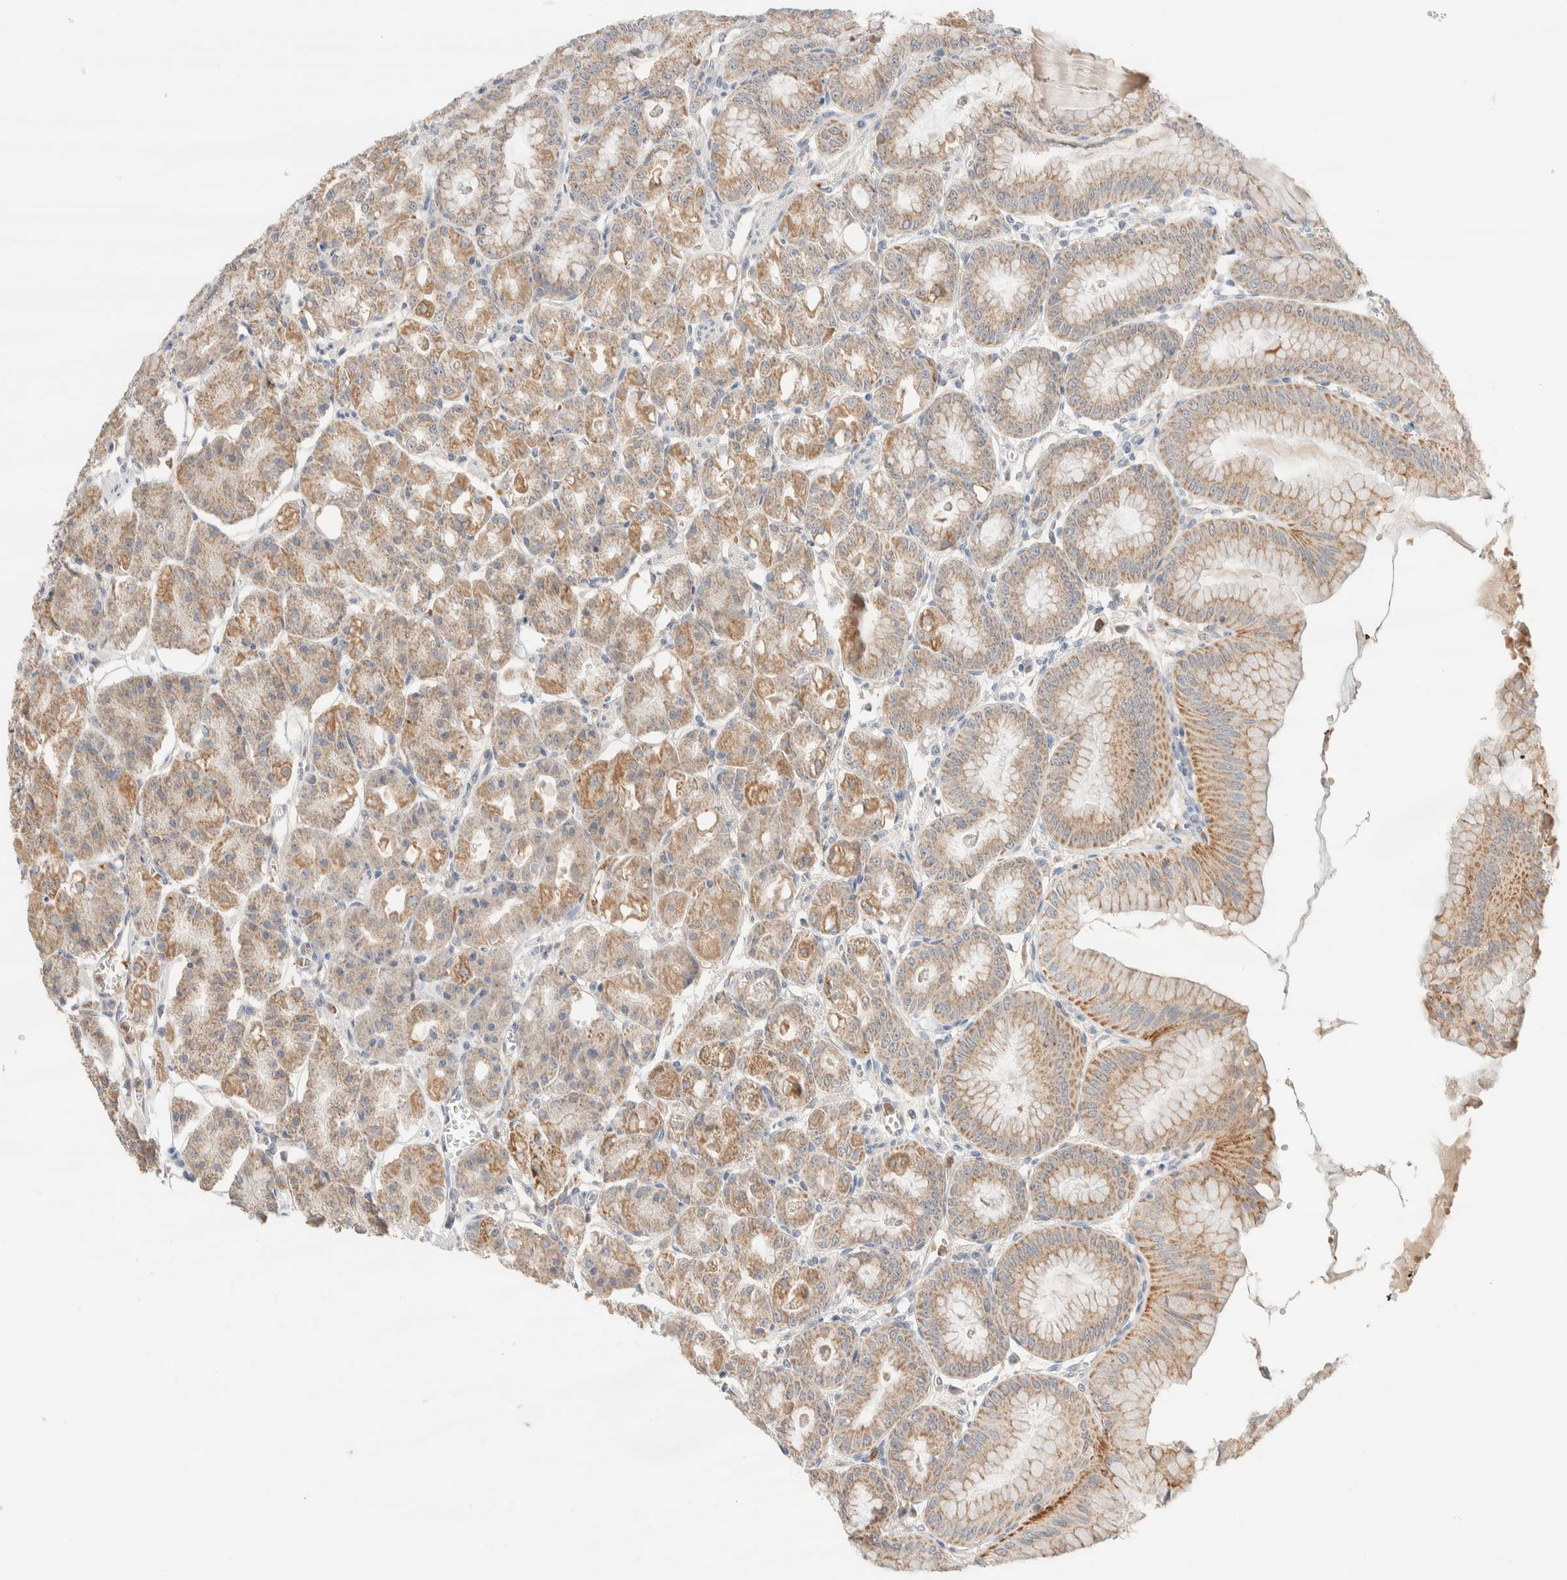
{"staining": {"intensity": "moderate", "quantity": ">75%", "location": "cytoplasmic/membranous"}, "tissue": "stomach", "cell_type": "Glandular cells", "image_type": "normal", "snomed": [{"axis": "morphology", "description": "Normal tissue, NOS"}, {"axis": "topography", "description": "Stomach, lower"}], "caption": "Stomach stained with DAB IHC shows medium levels of moderate cytoplasmic/membranous positivity in approximately >75% of glandular cells.", "gene": "HDHD3", "patient": {"sex": "male", "age": 71}}